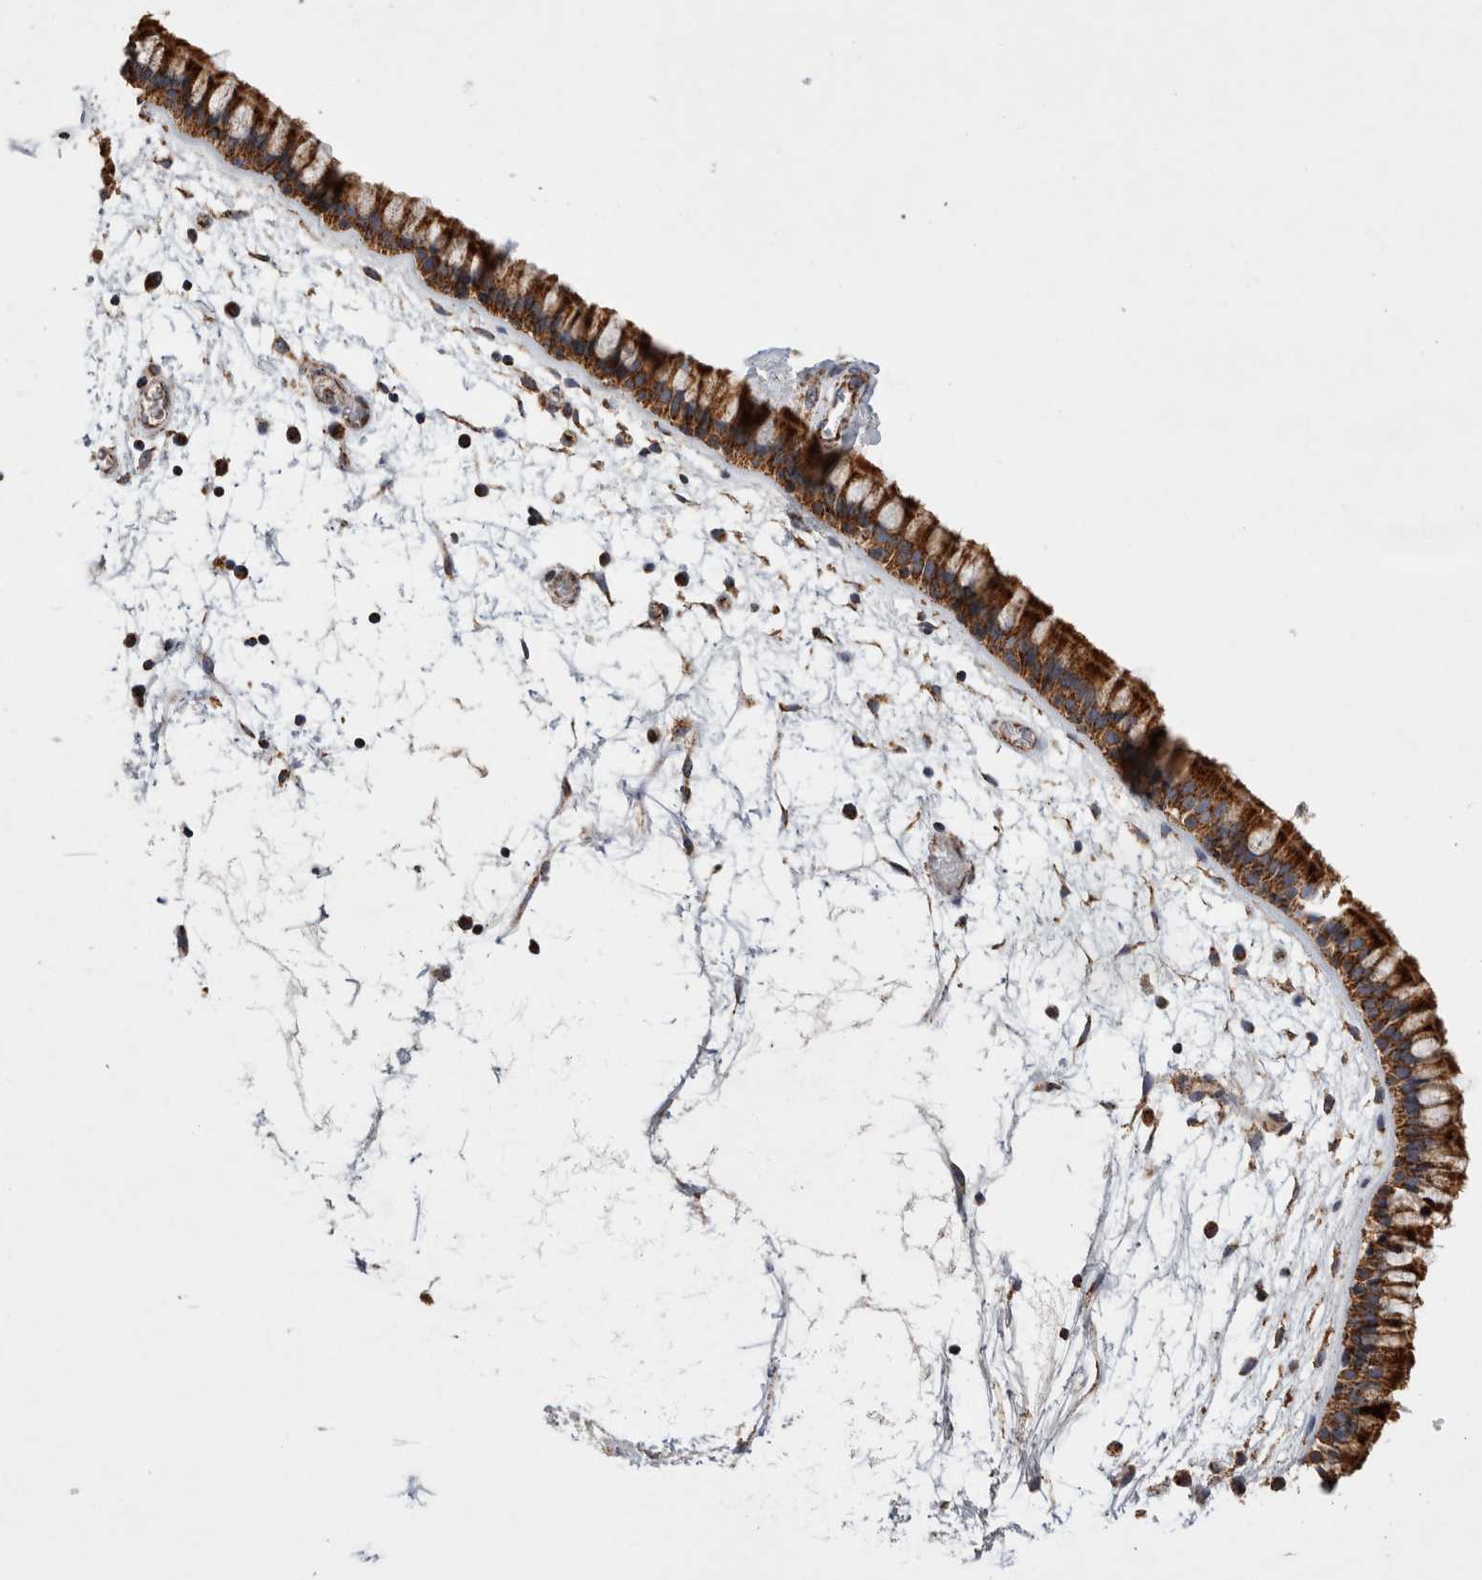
{"staining": {"intensity": "strong", "quantity": ">75%", "location": "cytoplasmic/membranous"}, "tissue": "nasopharynx", "cell_type": "Respiratory epithelial cells", "image_type": "normal", "snomed": [{"axis": "morphology", "description": "Normal tissue, NOS"}, {"axis": "morphology", "description": "Inflammation, NOS"}, {"axis": "topography", "description": "Nasopharynx"}], "caption": "Strong cytoplasmic/membranous positivity for a protein is appreciated in approximately >75% of respiratory epithelial cells of unremarkable nasopharynx using IHC.", "gene": "IARS2", "patient": {"sex": "male", "age": 48}}